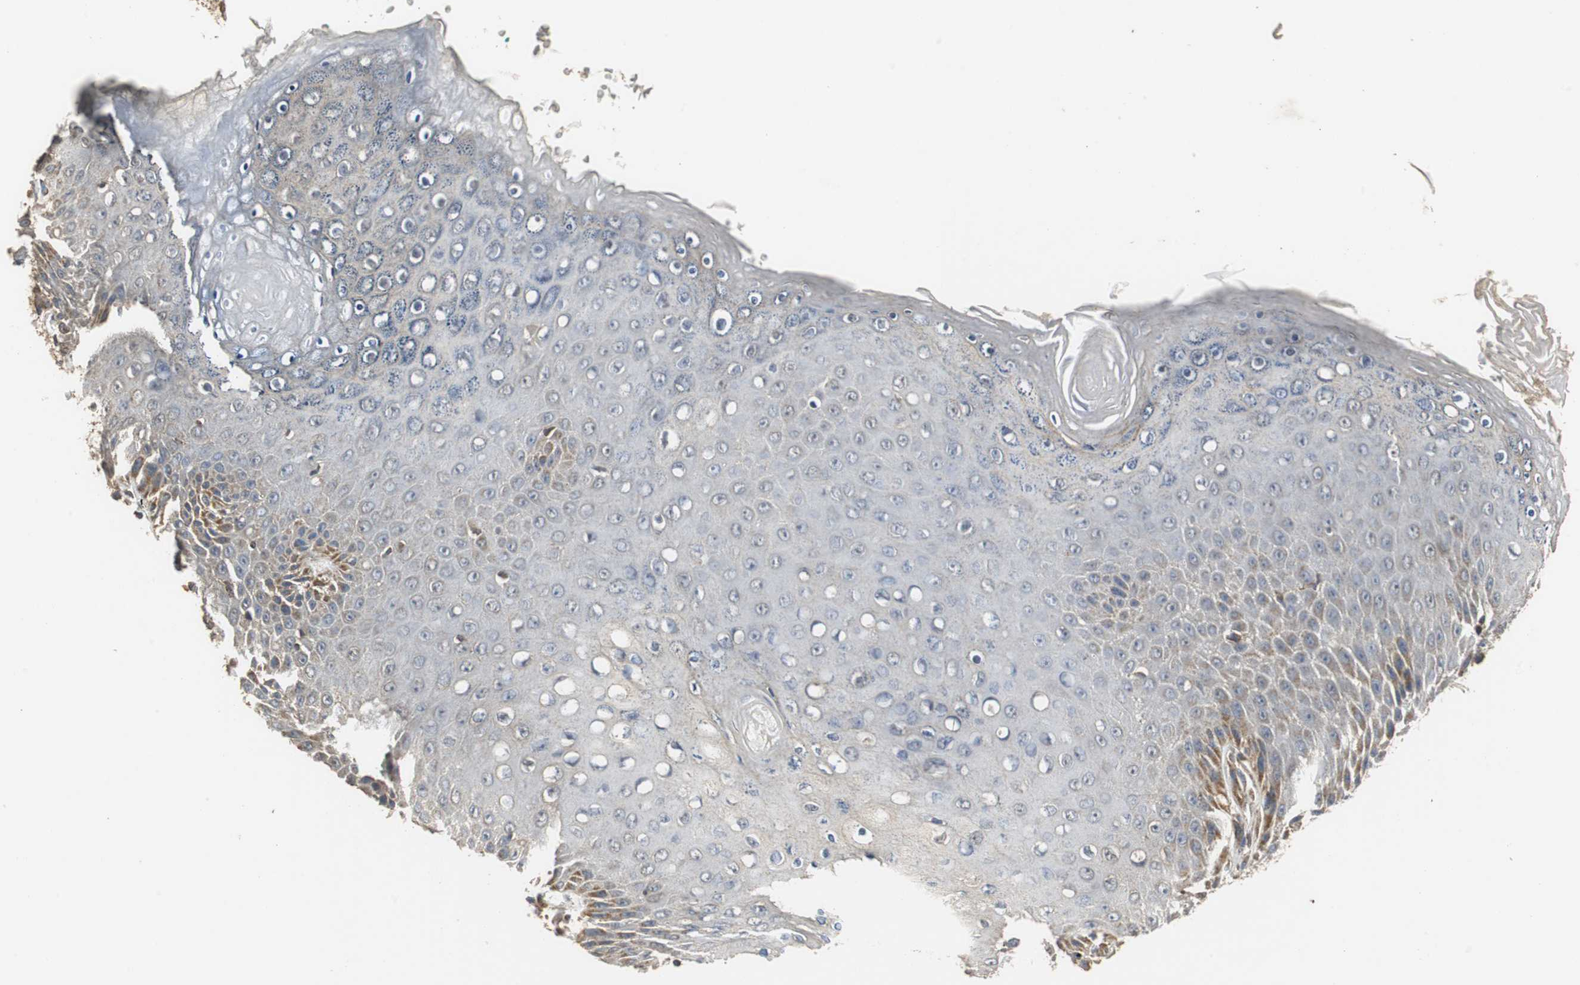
{"staining": {"intensity": "moderate", "quantity": "25%-75%", "location": "cytoplasmic/membranous"}, "tissue": "skin", "cell_type": "Epidermal cells", "image_type": "normal", "snomed": [{"axis": "morphology", "description": "Normal tissue, NOS"}, {"axis": "topography", "description": "Anal"}], "caption": "An immunohistochemistry (IHC) micrograph of normal tissue is shown. Protein staining in brown shows moderate cytoplasmic/membranous positivity in skin within epidermal cells. (DAB IHC with brightfield microscopy, high magnification).", "gene": "NNT", "patient": {"sex": "female", "age": 46}}